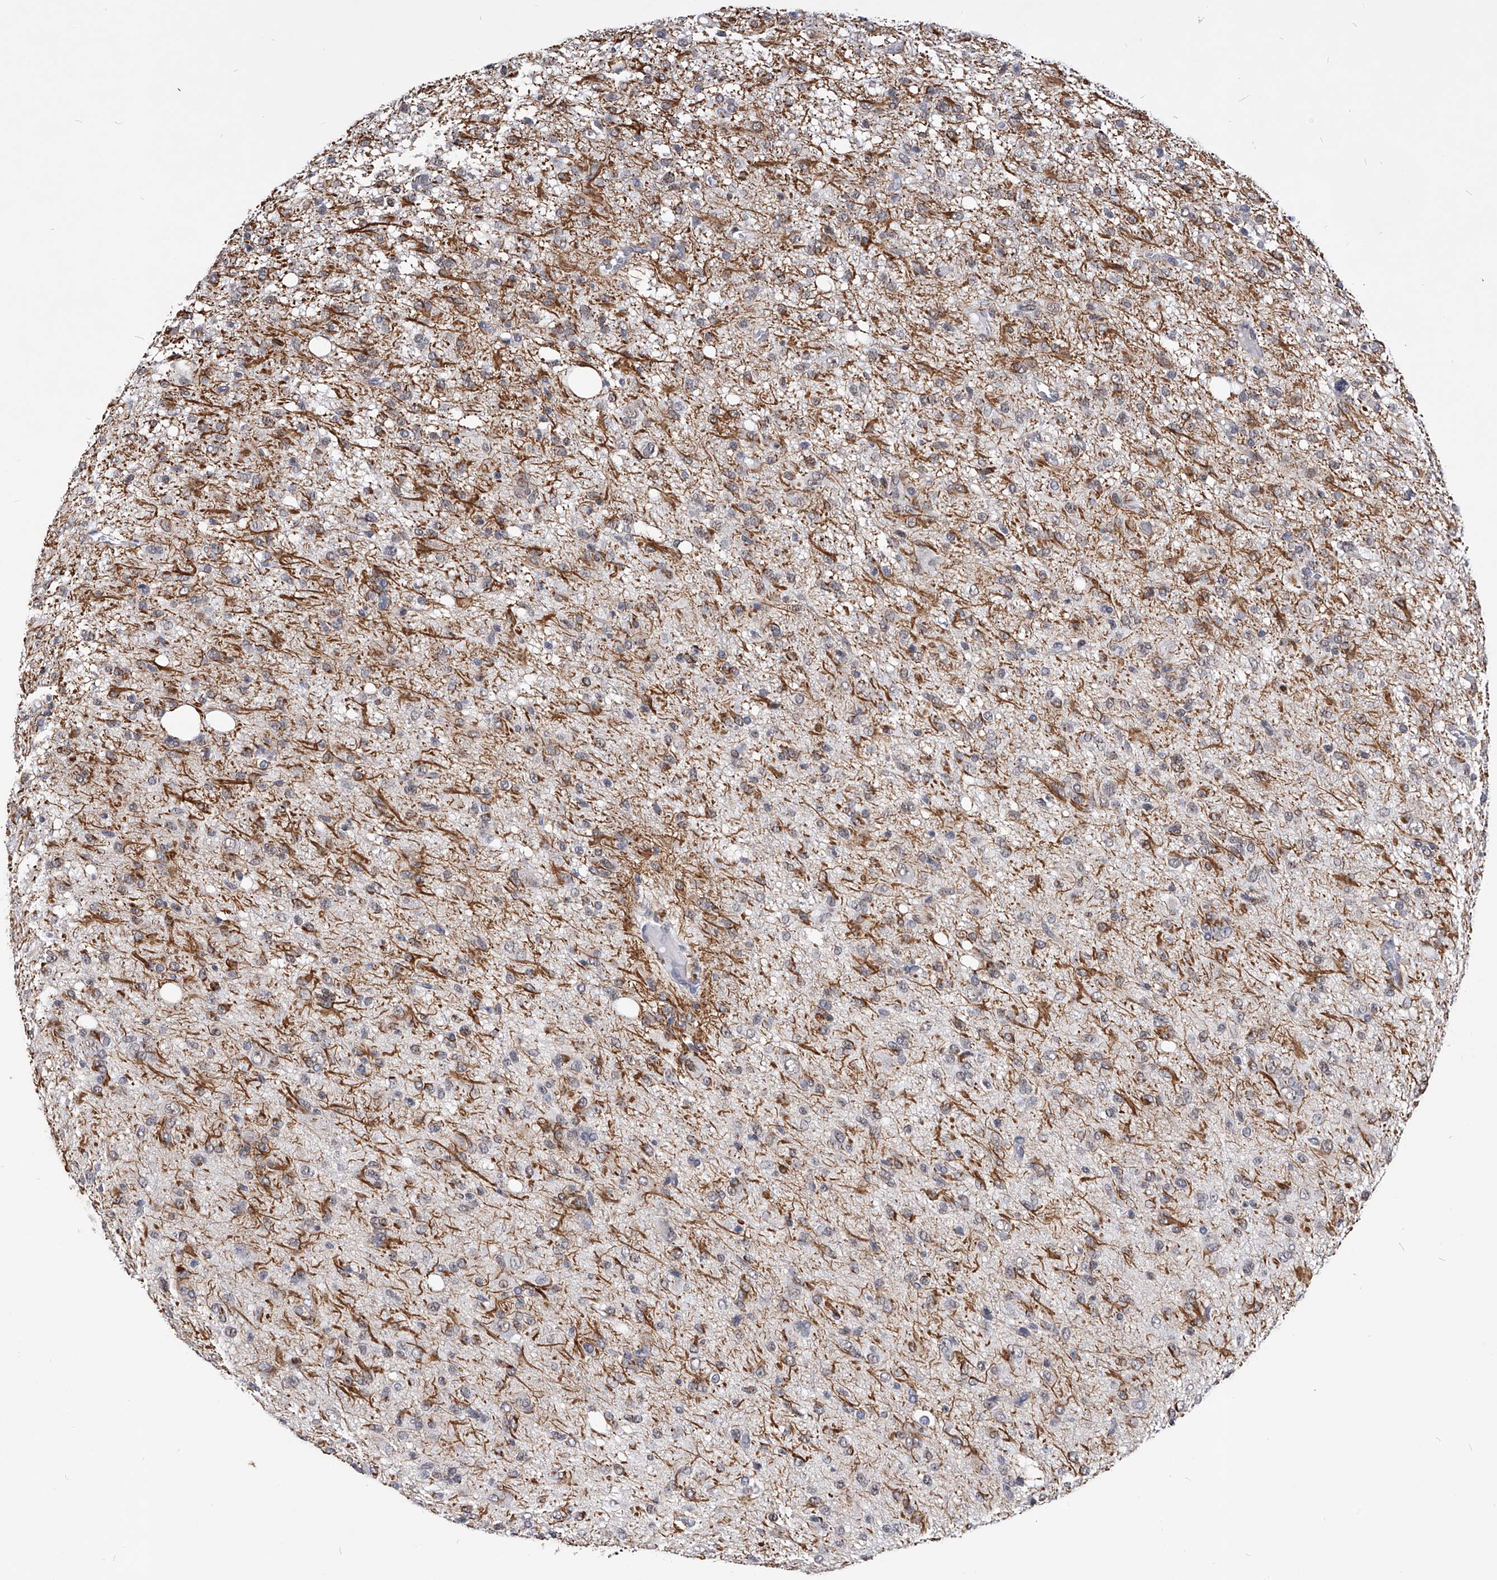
{"staining": {"intensity": "negative", "quantity": "none", "location": "none"}, "tissue": "glioma", "cell_type": "Tumor cells", "image_type": "cancer", "snomed": [{"axis": "morphology", "description": "Glioma, malignant, High grade"}, {"axis": "topography", "description": "Brain"}], "caption": "A micrograph of human malignant glioma (high-grade) is negative for staining in tumor cells.", "gene": "TESK2", "patient": {"sex": "female", "age": 59}}